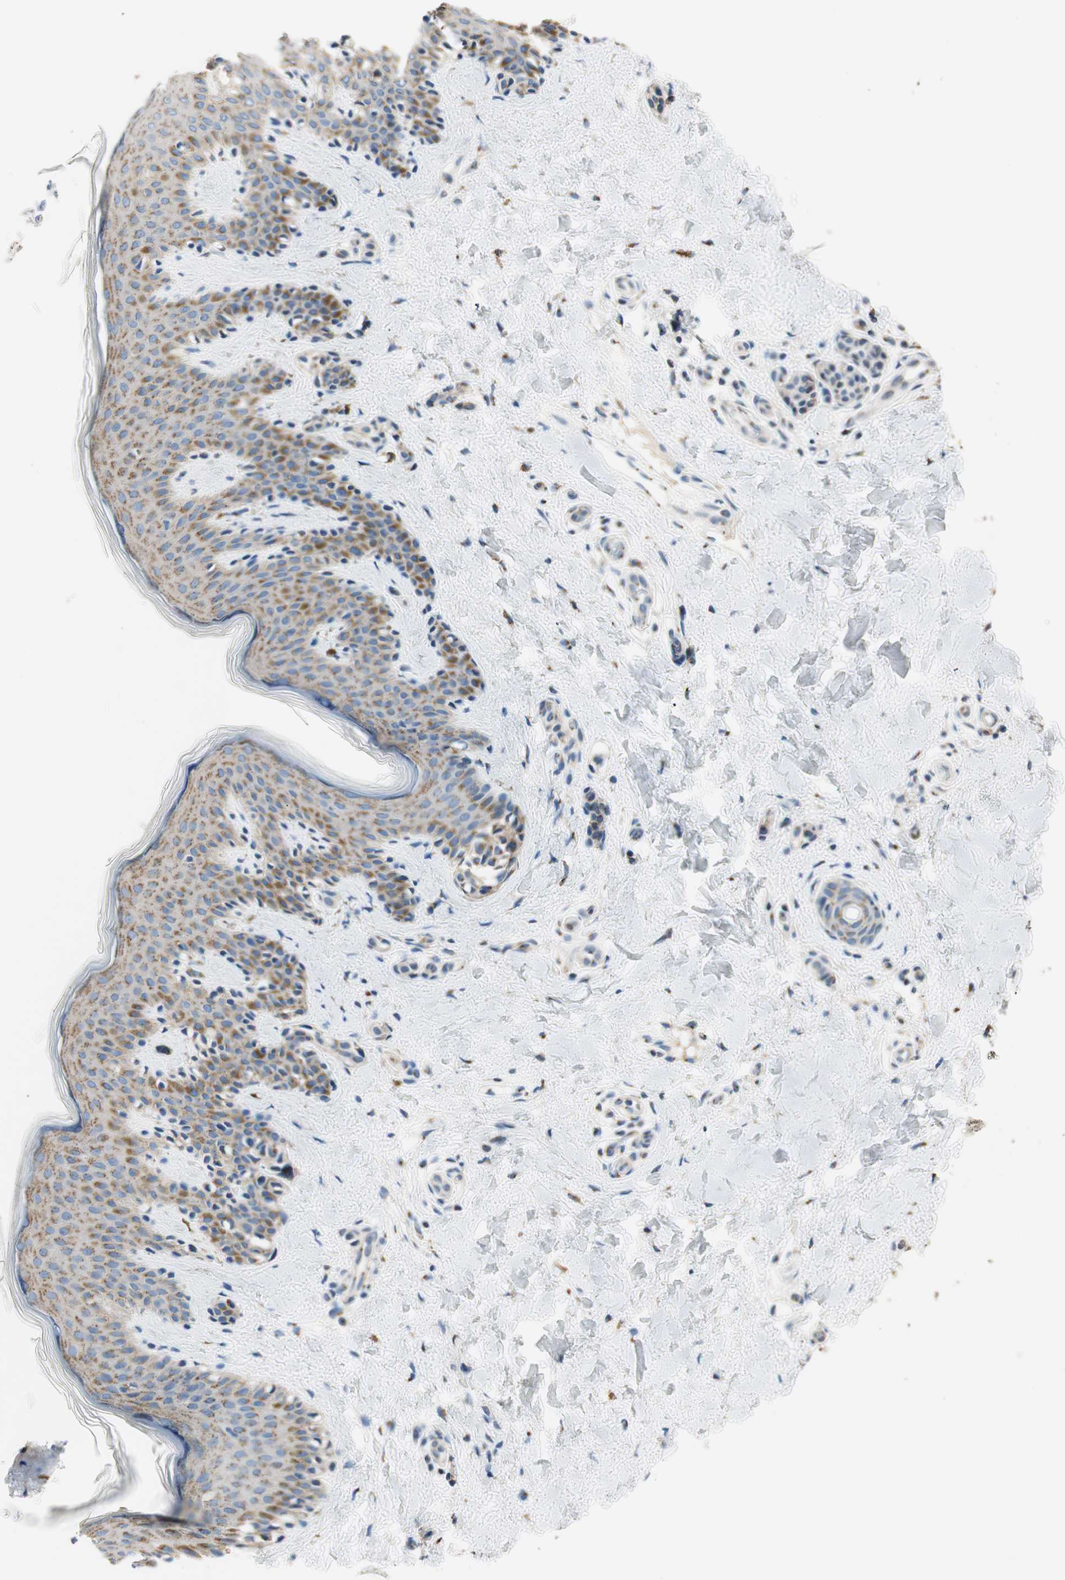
{"staining": {"intensity": "weak", "quantity": ">75%", "location": "cytoplasmic/membranous"}, "tissue": "skin", "cell_type": "Fibroblasts", "image_type": "normal", "snomed": [{"axis": "morphology", "description": "Normal tissue, NOS"}, {"axis": "topography", "description": "Skin"}], "caption": "Immunohistochemical staining of unremarkable human skin reveals low levels of weak cytoplasmic/membranous expression in about >75% of fibroblasts.", "gene": "TMF1", "patient": {"sex": "male", "age": 16}}